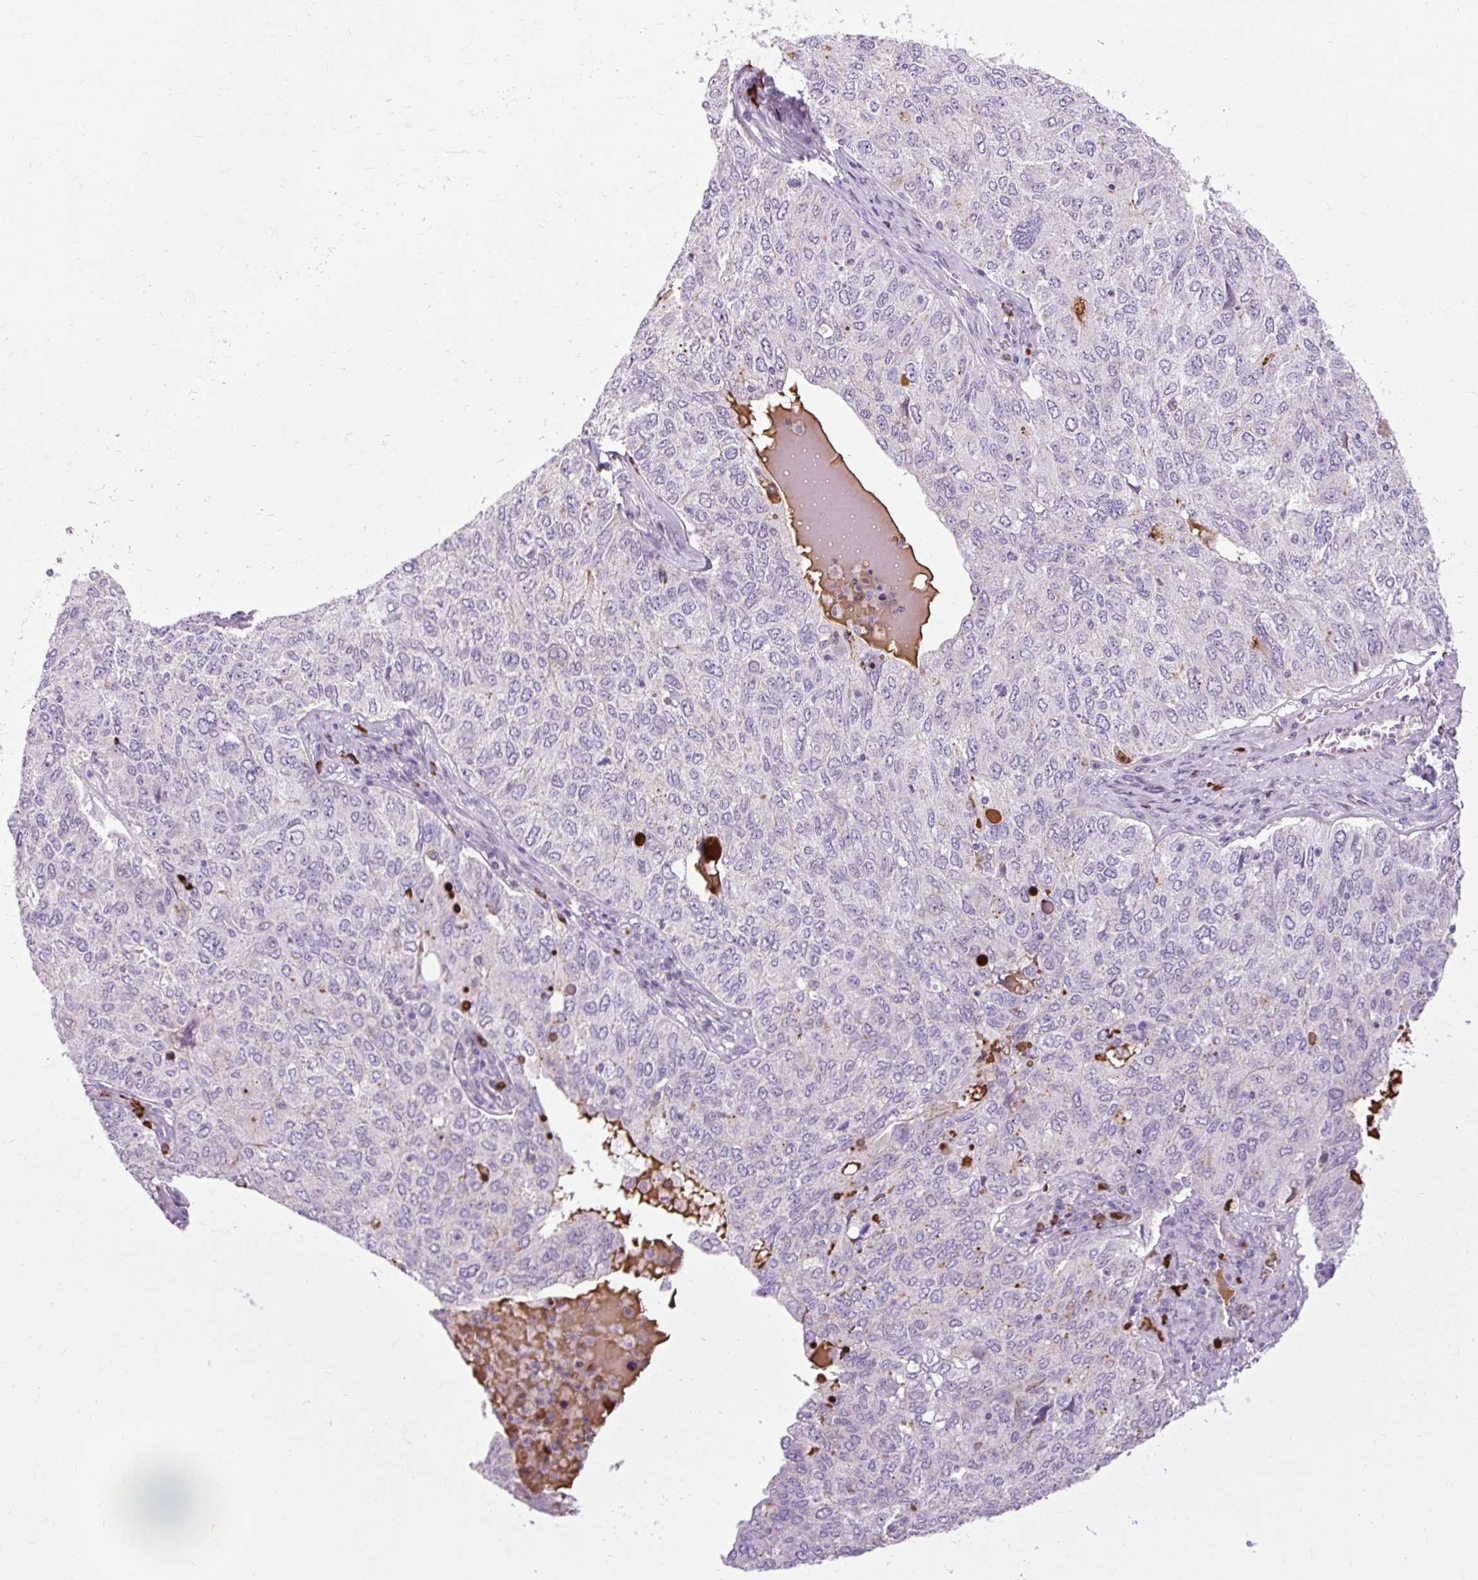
{"staining": {"intensity": "negative", "quantity": "none", "location": "none"}, "tissue": "ovarian cancer", "cell_type": "Tumor cells", "image_type": "cancer", "snomed": [{"axis": "morphology", "description": "Carcinoma, endometroid"}, {"axis": "topography", "description": "Ovary"}], "caption": "Immunohistochemical staining of endometroid carcinoma (ovarian) exhibits no significant staining in tumor cells. (DAB (3,3'-diaminobenzidine) immunohistochemistry, high magnification).", "gene": "ARRDC2", "patient": {"sex": "female", "age": 62}}